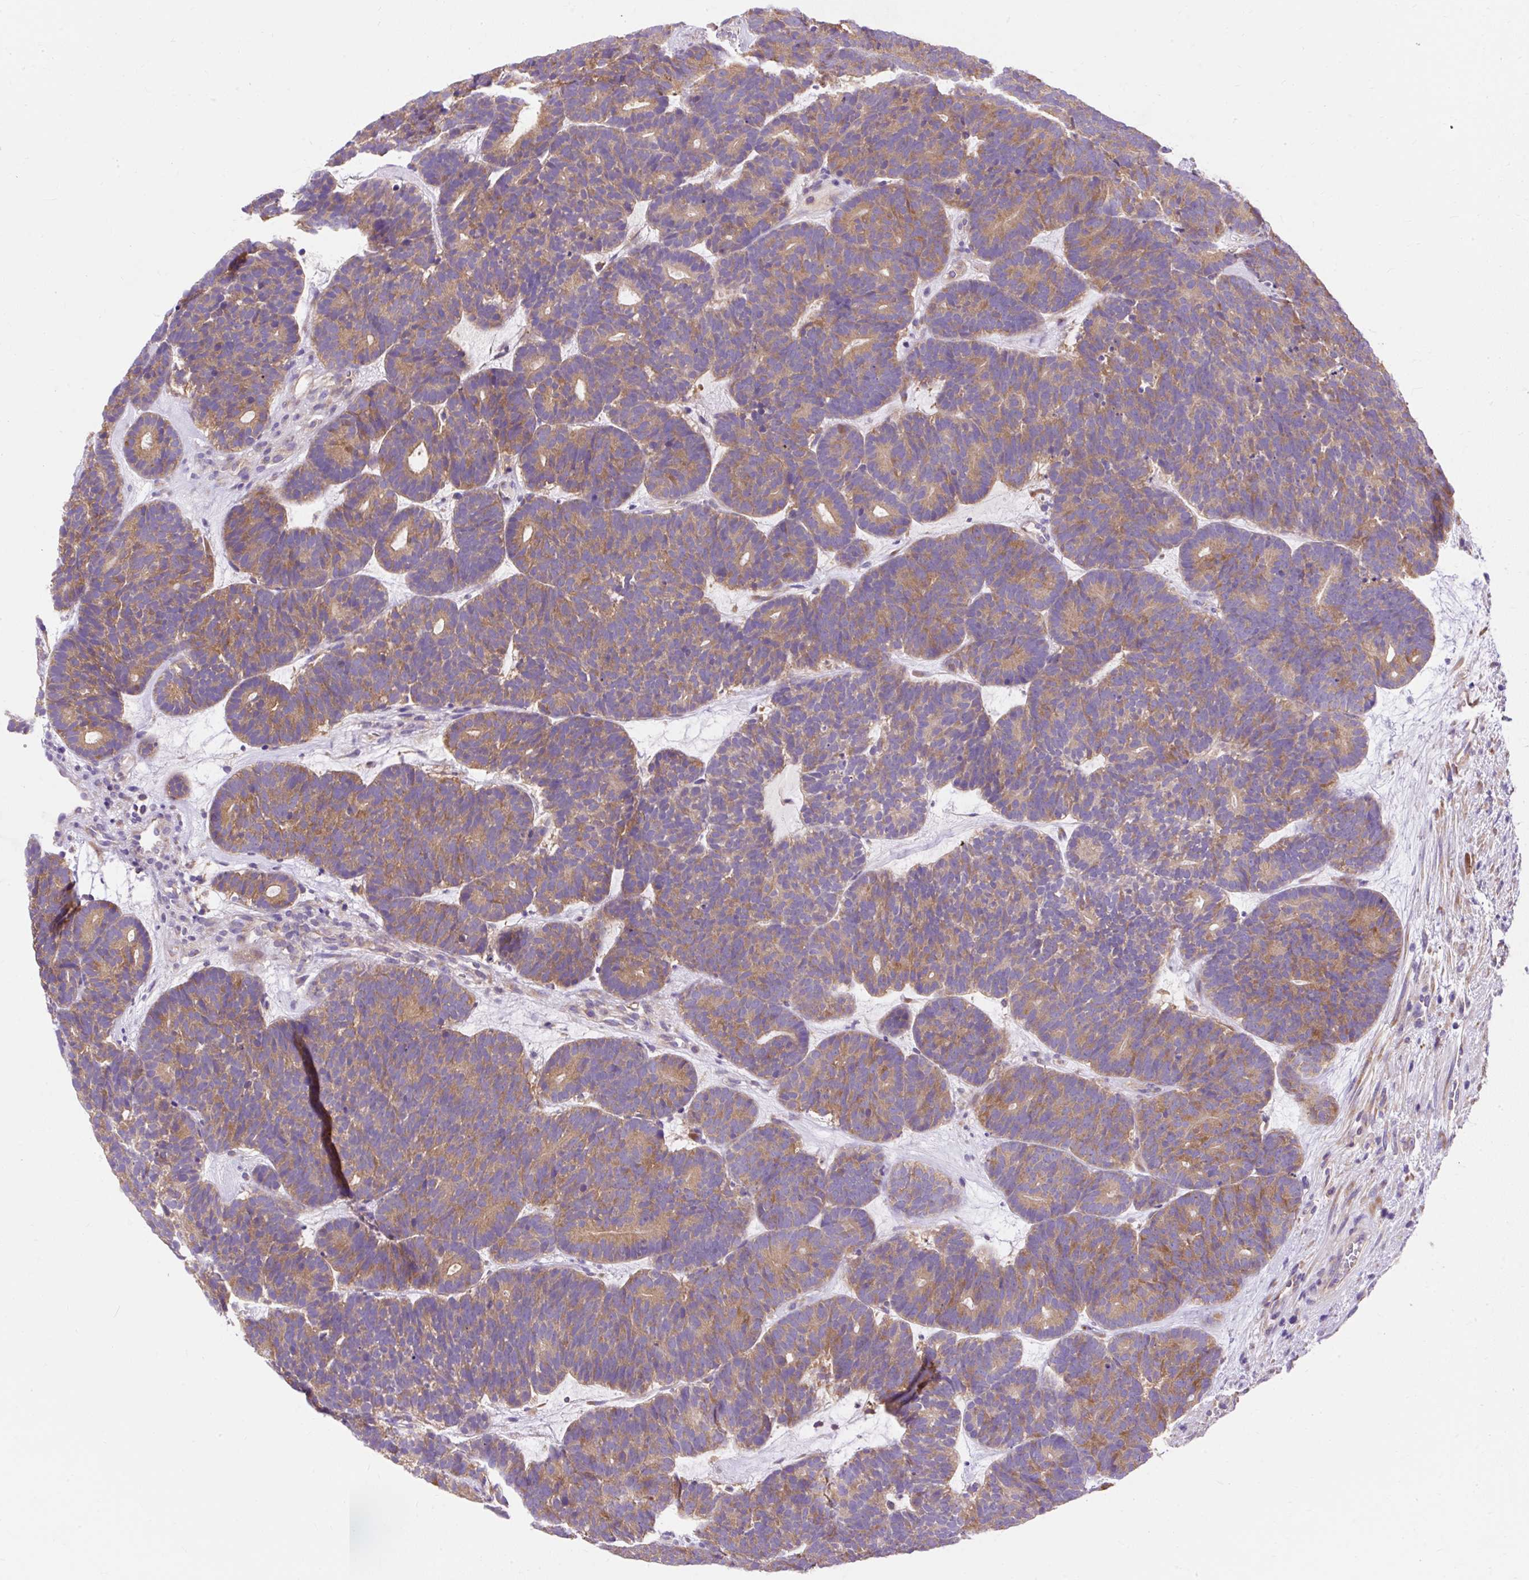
{"staining": {"intensity": "moderate", "quantity": ">75%", "location": "cytoplasmic/membranous"}, "tissue": "head and neck cancer", "cell_type": "Tumor cells", "image_type": "cancer", "snomed": [{"axis": "morphology", "description": "Adenocarcinoma, NOS"}, {"axis": "topography", "description": "Head-Neck"}], "caption": "The photomicrograph exhibits immunohistochemical staining of head and neck cancer (adenocarcinoma). There is moderate cytoplasmic/membranous staining is seen in about >75% of tumor cells. Using DAB (brown) and hematoxylin (blue) stains, captured at high magnification using brightfield microscopy.", "gene": "OR4K15", "patient": {"sex": "female", "age": 81}}